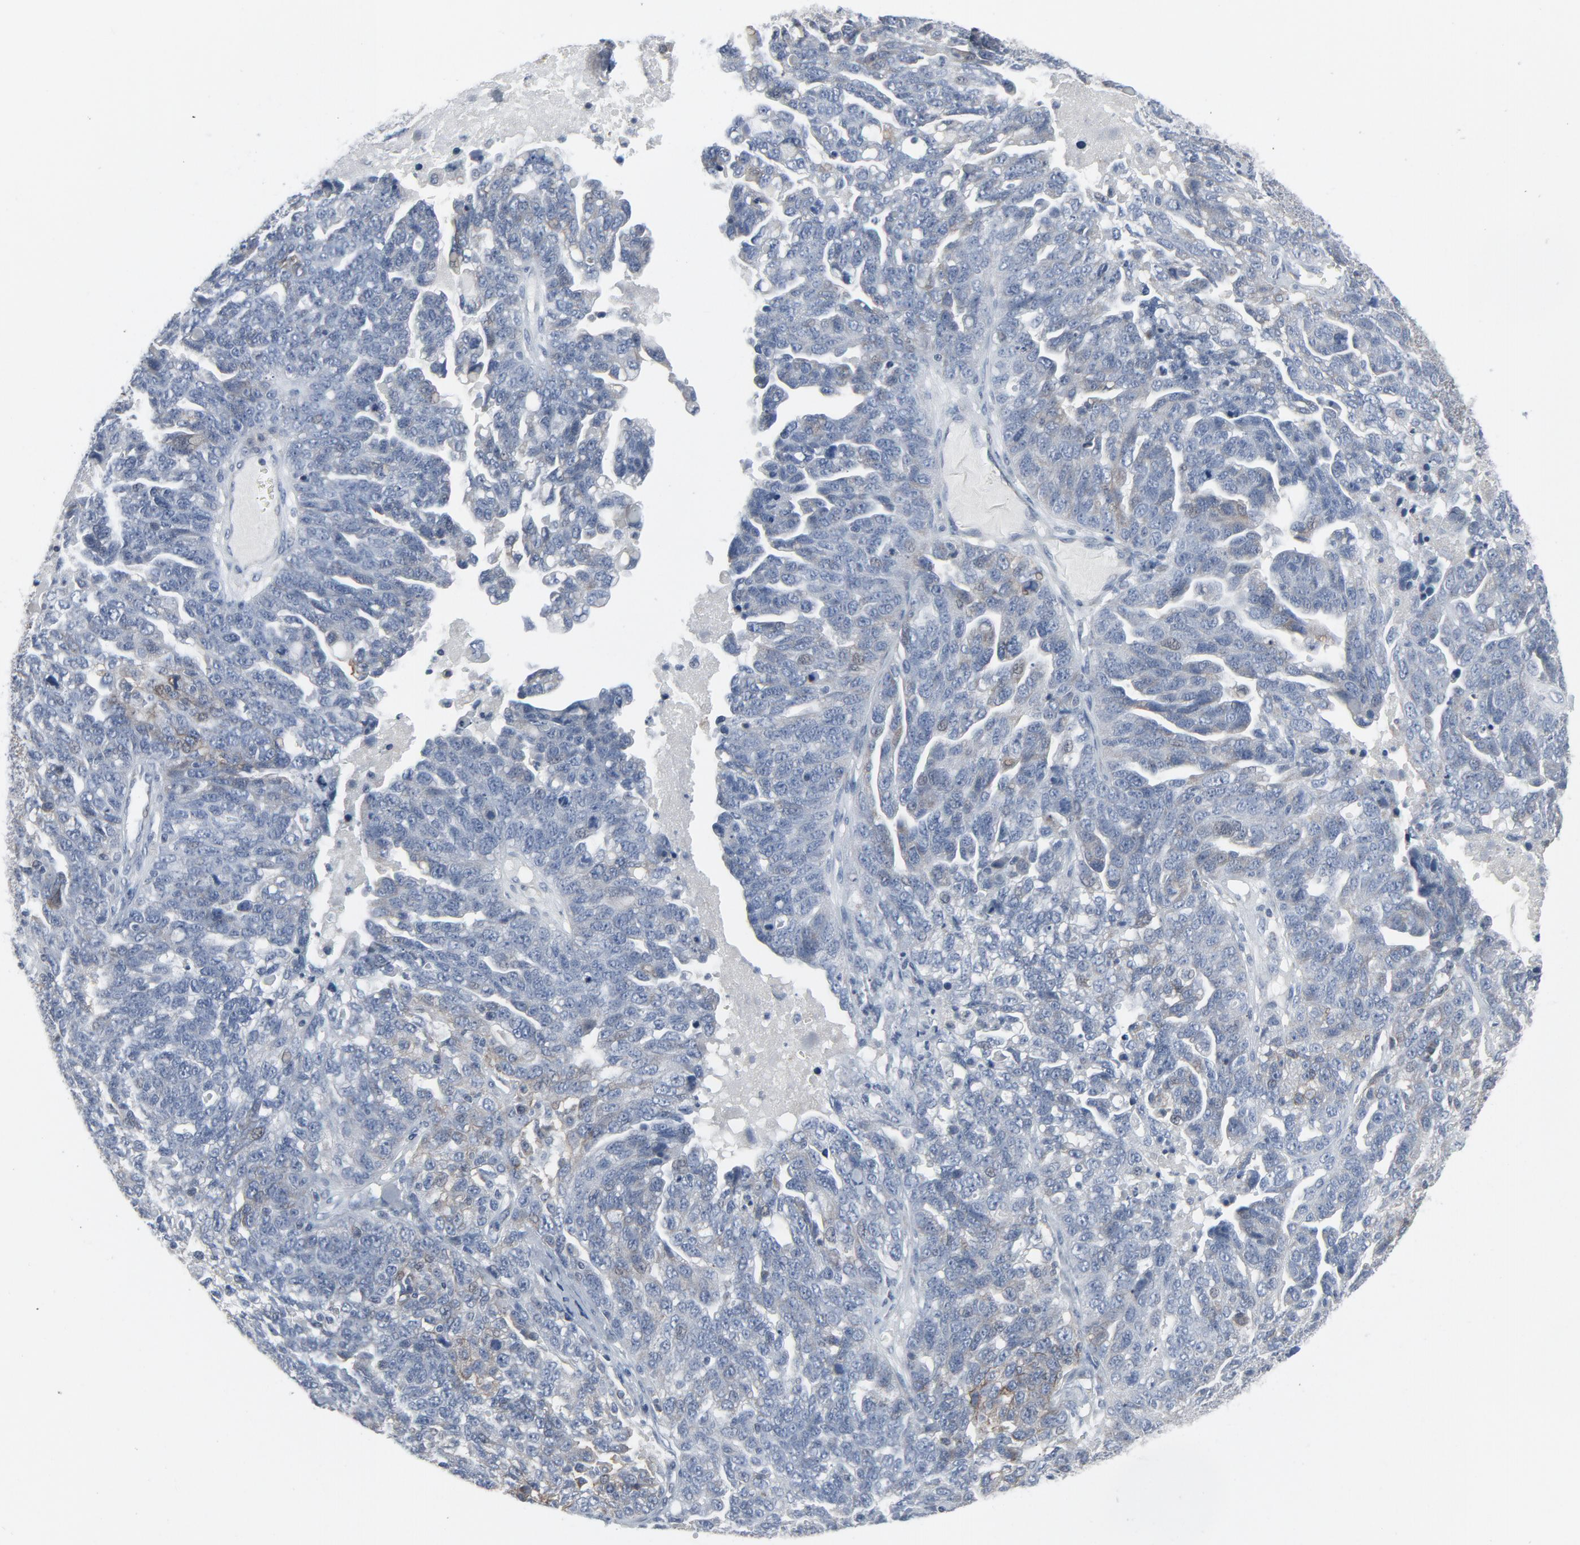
{"staining": {"intensity": "negative", "quantity": "none", "location": "none"}, "tissue": "ovarian cancer", "cell_type": "Tumor cells", "image_type": "cancer", "snomed": [{"axis": "morphology", "description": "Cystadenocarcinoma, serous, NOS"}, {"axis": "topography", "description": "Ovary"}], "caption": "An image of ovarian cancer (serous cystadenocarcinoma) stained for a protein reveals no brown staining in tumor cells.", "gene": "GPX2", "patient": {"sex": "female", "age": 71}}